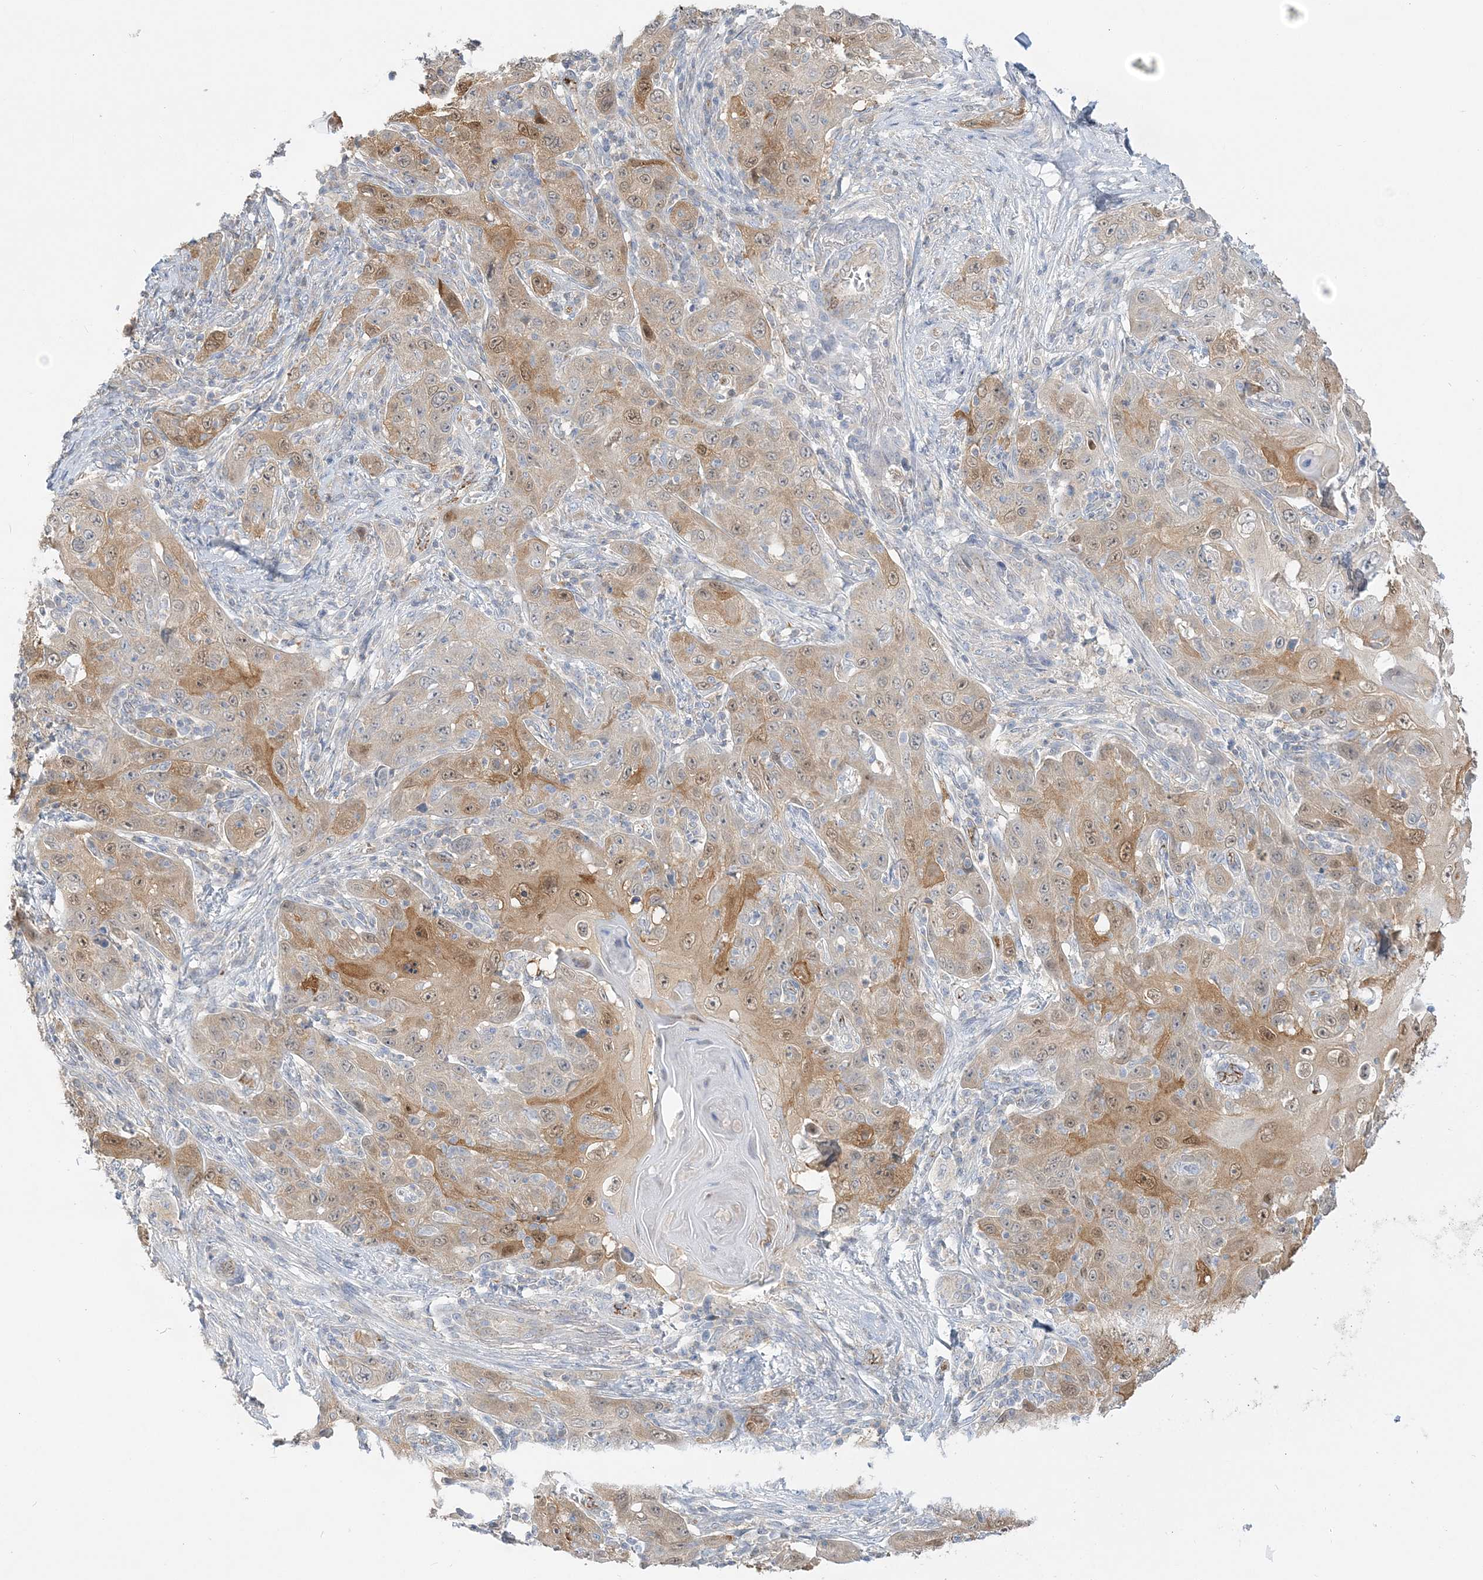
{"staining": {"intensity": "moderate", "quantity": "25%-75%", "location": "cytoplasmic/membranous,nuclear"}, "tissue": "skin cancer", "cell_type": "Tumor cells", "image_type": "cancer", "snomed": [{"axis": "morphology", "description": "Squamous cell carcinoma, NOS"}, {"axis": "topography", "description": "Skin"}], "caption": "IHC histopathology image of neoplastic tissue: skin squamous cell carcinoma stained using IHC demonstrates medium levels of moderate protein expression localized specifically in the cytoplasmic/membranous and nuclear of tumor cells, appearing as a cytoplasmic/membranous and nuclear brown color.", "gene": "INPP1", "patient": {"sex": "female", "age": 88}}